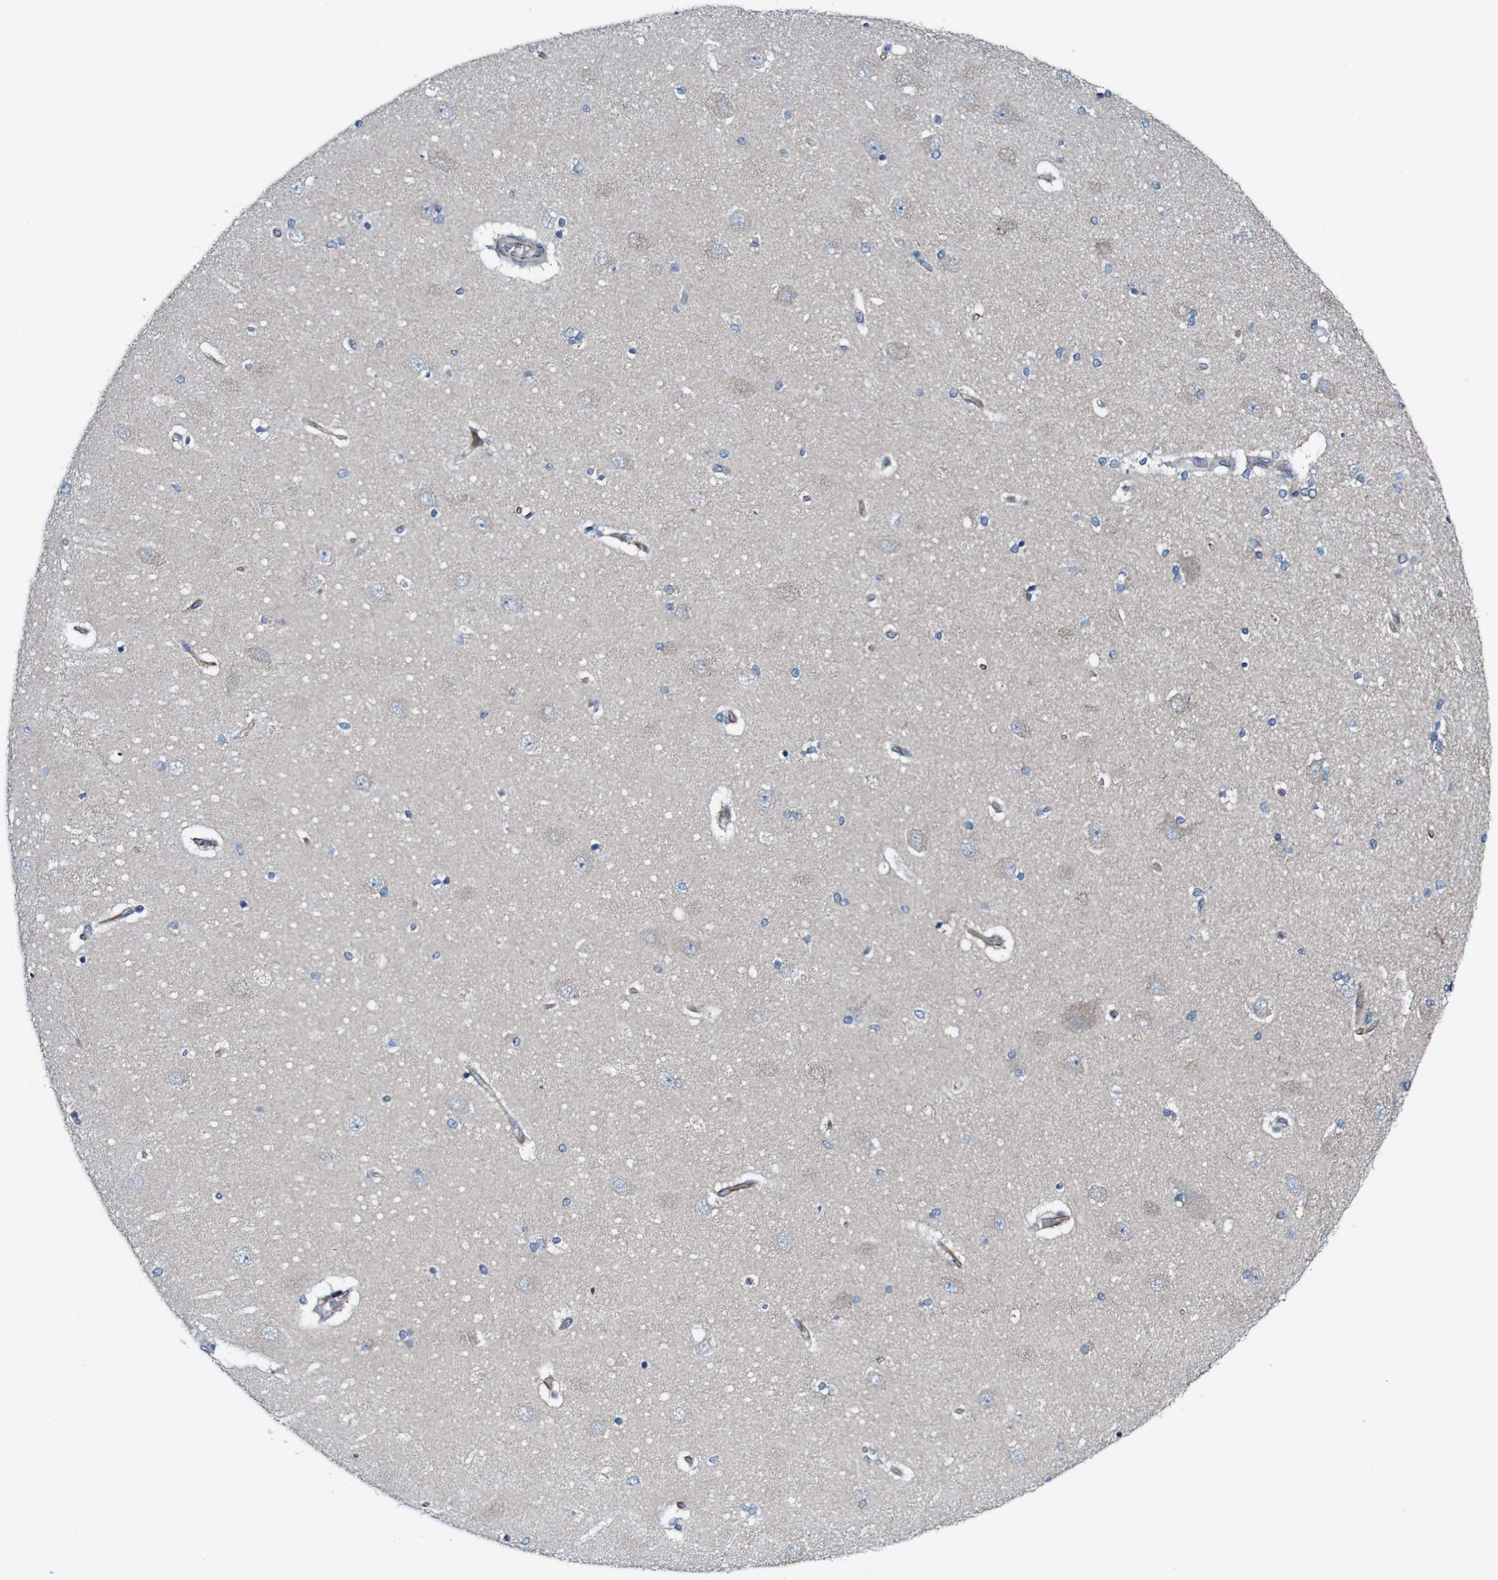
{"staining": {"intensity": "negative", "quantity": "none", "location": "none"}, "tissue": "hippocampus", "cell_type": "Glial cells", "image_type": "normal", "snomed": [{"axis": "morphology", "description": "Normal tissue, NOS"}, {"axis": "topography", "description": "Hippocampus"}], "caption": "Immunohistochemical staining of benign human hippocampus demonstrates no significant positivity in glial cells.", "gene": "JAK2", "patient": {"sex": "female", "age": 54}}